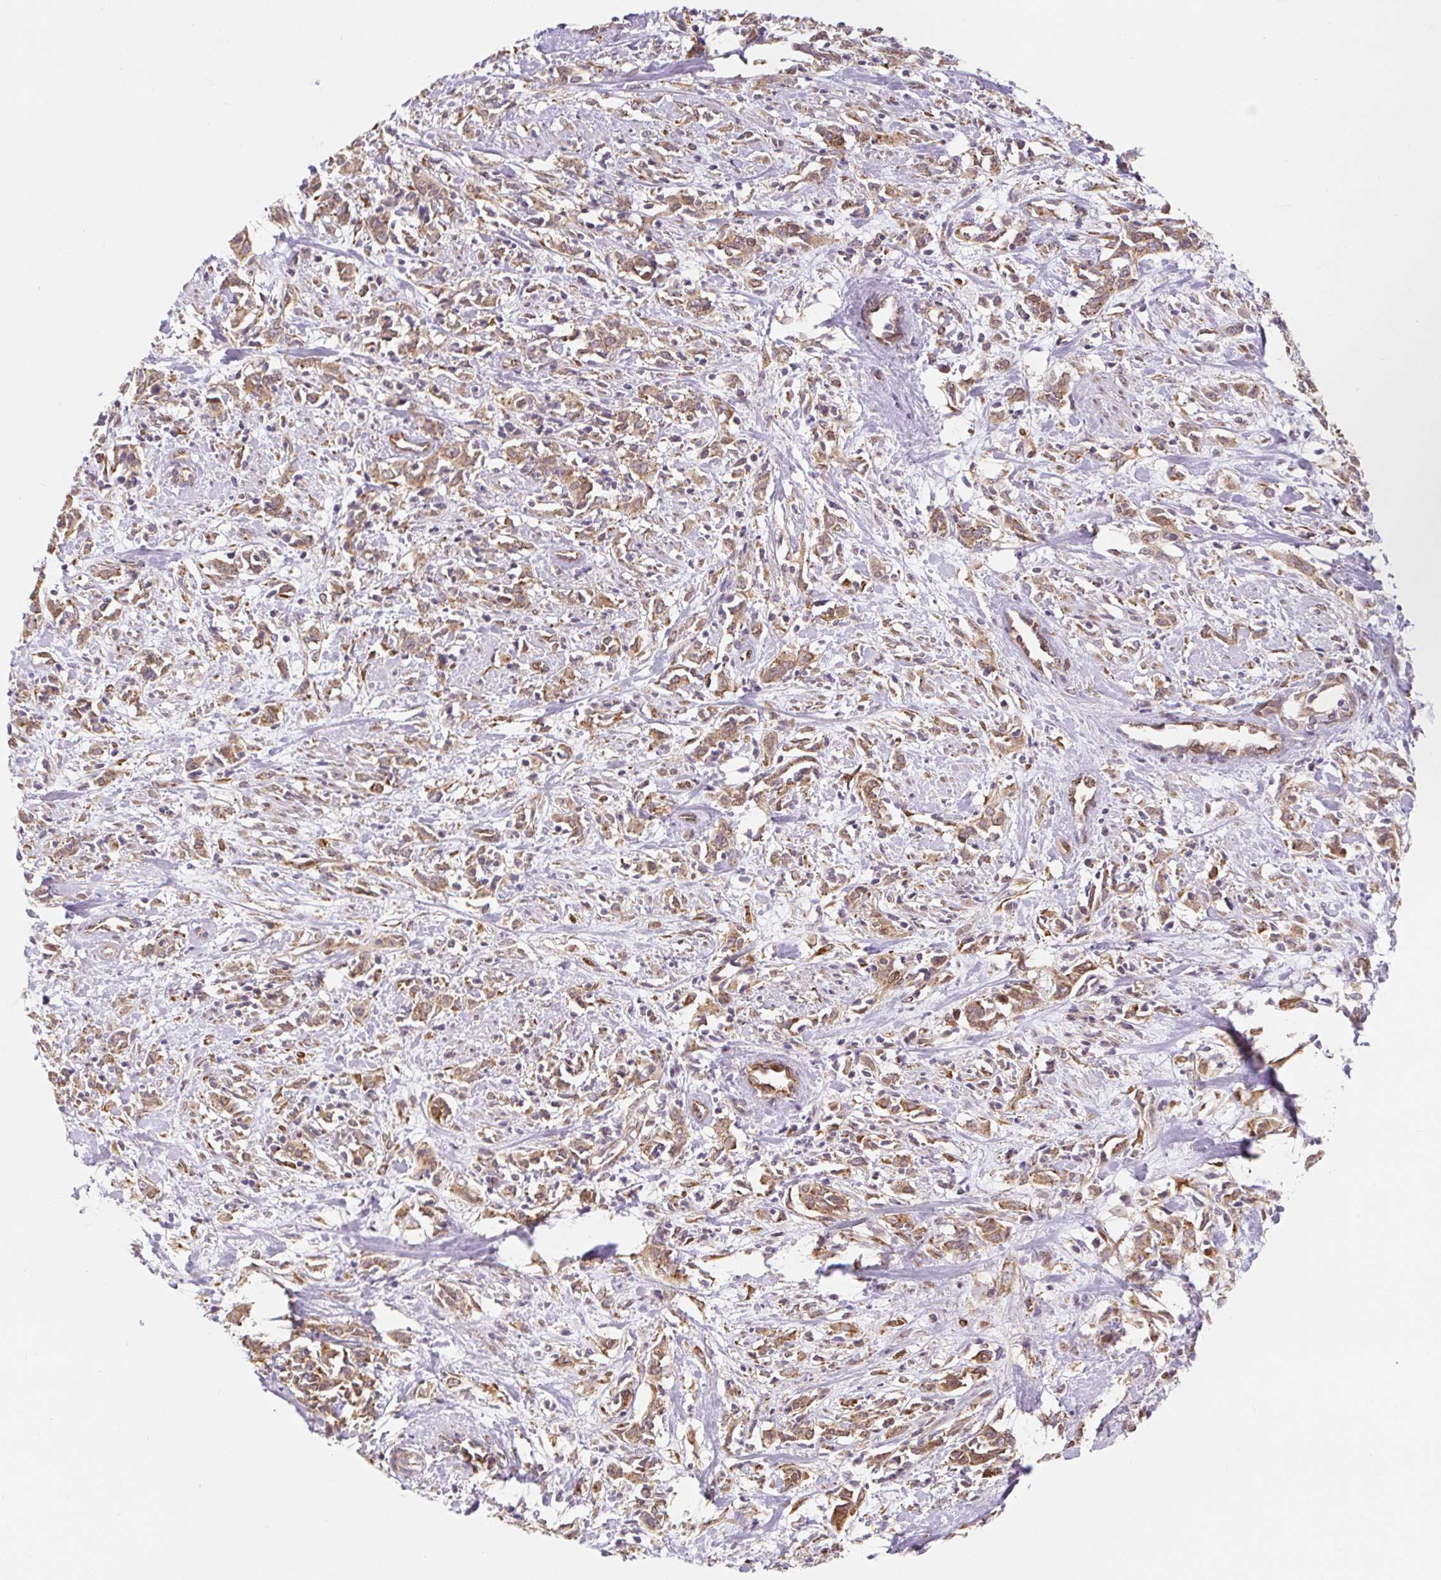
{"staining": {"intensity": "moderate", "quantity": ">75%", "location": "cytoplasmic/membranous"}, "tissue": "cervical cancer", "cell_type": "Tumor cells", "image_type": "cancer", "snomed": [{"axis": "morphology", "description": "Adenocarcinoma, NOS"}, {"axis": "topography", "description": "Cervix"}], "caption": "High-magnification brightfield microscopy of cervical adenocarcinoma stained with DAB (brown) and counterstained with hematoxylin (blue). tumor cells exhibit moderate cytoplasmic/membranous staining is identified in approximately>75% of cells.", "gene": "LYPD5", "patient": {"sex": "female", "age": 40}}